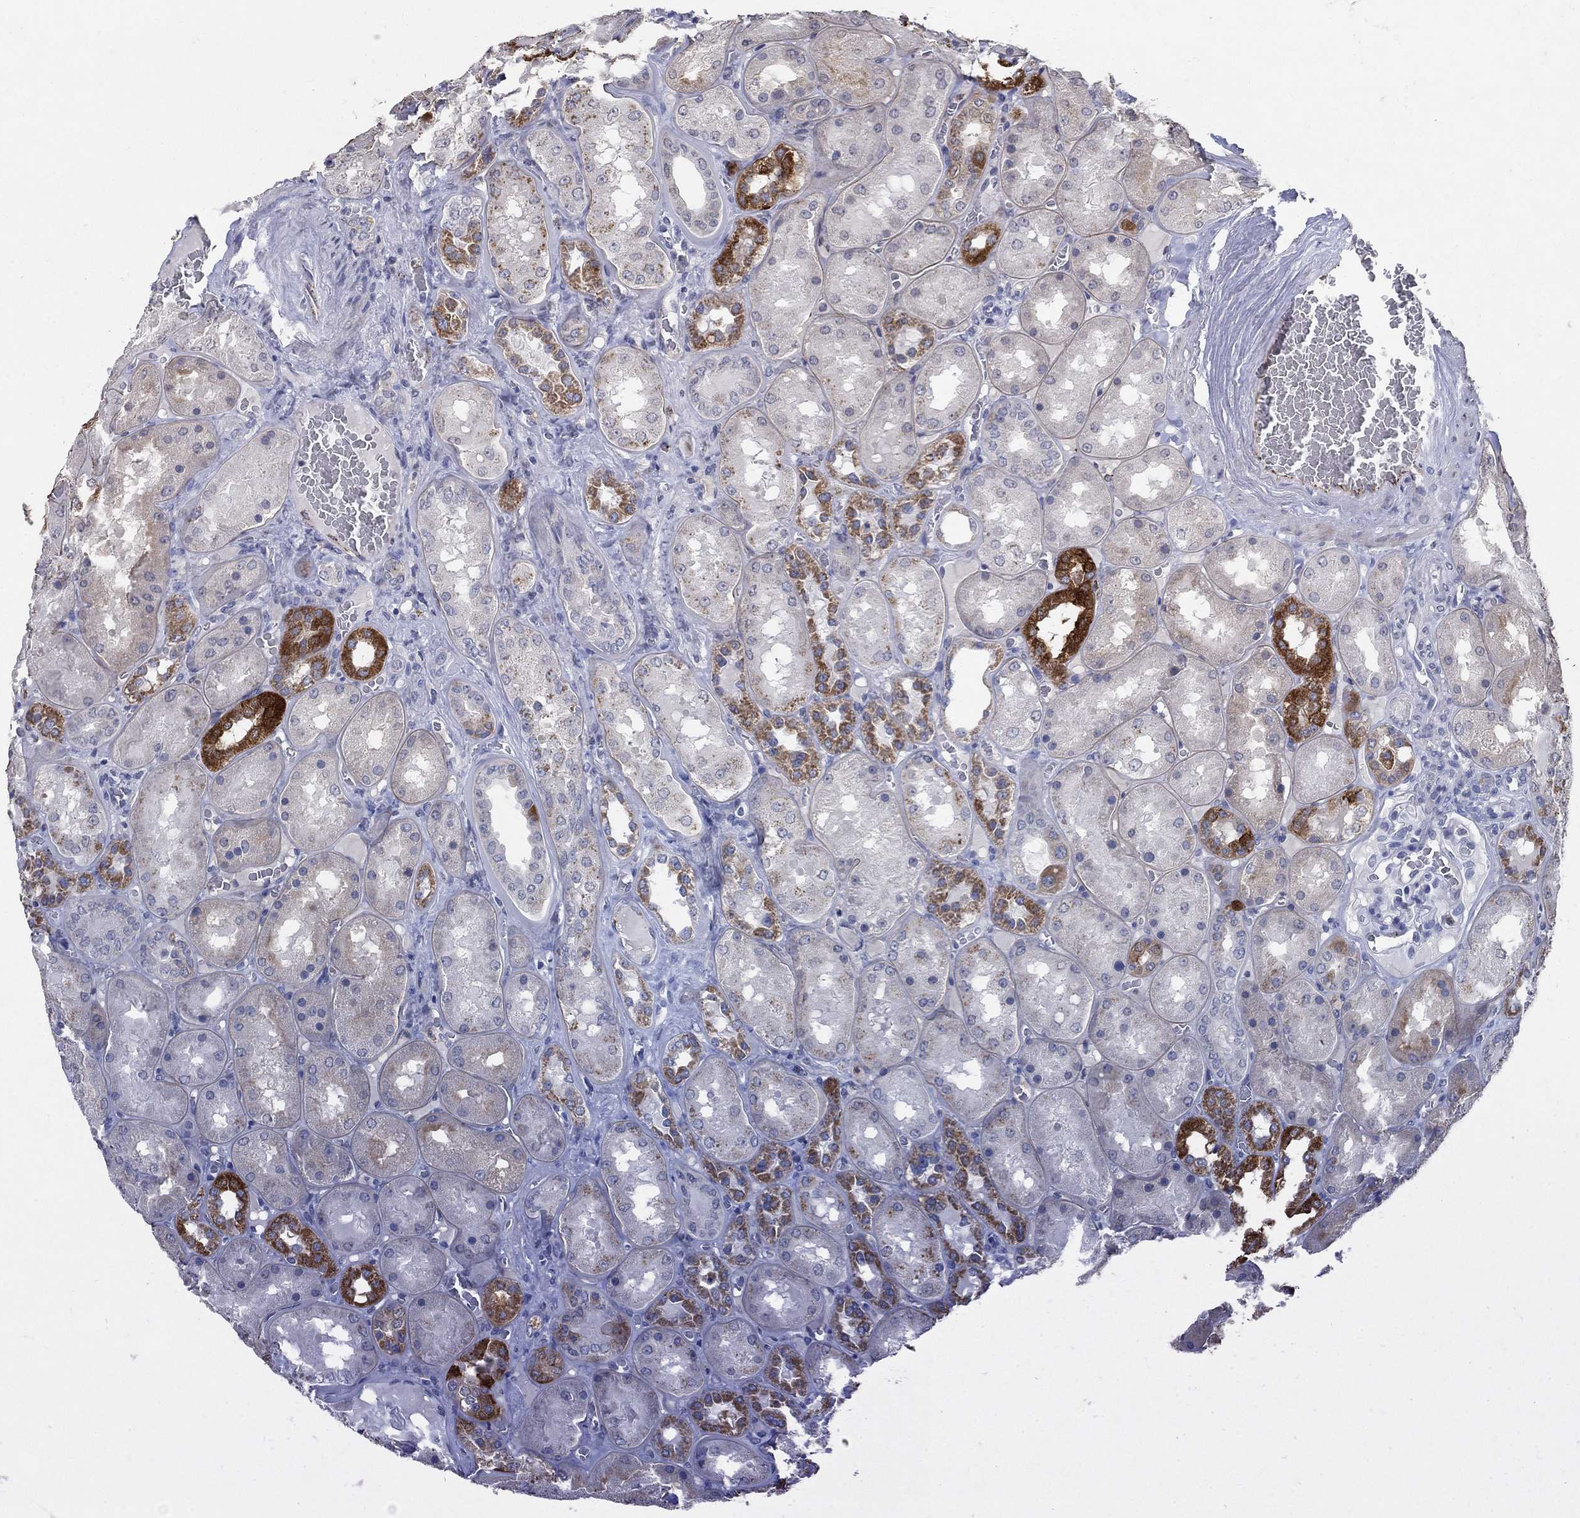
{"staining": {"intensity": "negative", "quantity": "none", "location": "none"}, "tissue": "kidney", "cell_type": "Cells in glomeruli", "image_type": "normal", "snomed": [{"axis": "morphology", "description": "Normal tissue, NOS"}, {"axis": "topography", "description": "Kidney"}], "caption": "Immunohistochemistry histopathology image of unremarkable kidney: human kidney stained with DAB (3,3'-diaminobenzidine) demonstrates no significant protein expression in cells in glomeruli.", "gene": "TINAG", "patient": {"sex": "male", "age": 73}}